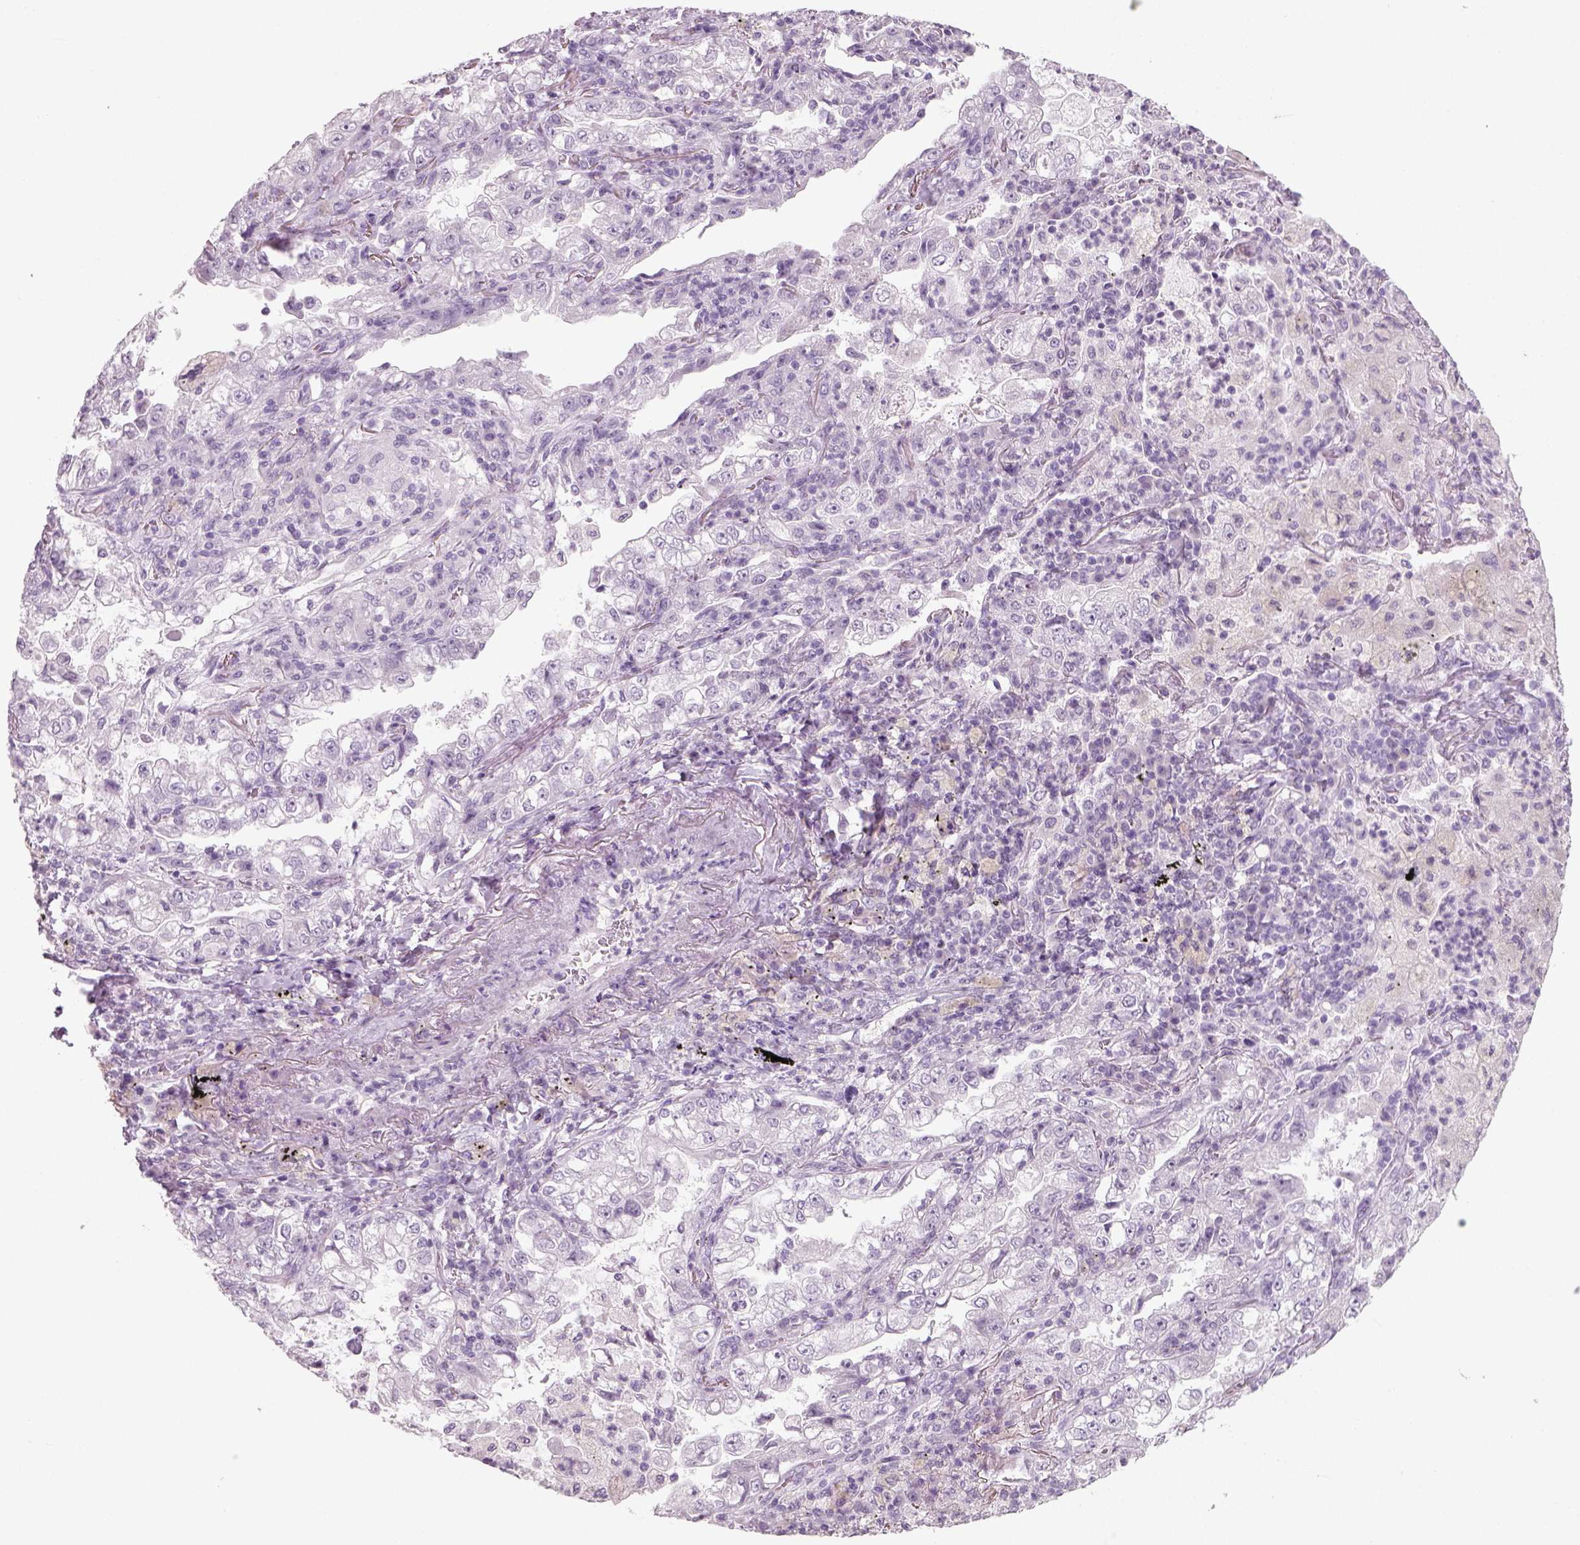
{"staining": {"intensity": "negative", "quantity": "none", "location": "none"}, "tissue": "lung cancer", "cell_type": "Tumor cells", "image_type": "cancer", "snomed": [{"axis": "morphology", "description": "Adenocarcinoma, NOS"}, {"axis": "topography", "description": "Lung"}], "caption": "High power microscopy histopathology image of an IHC photomicrograph of adenocarcinoma (lung), revealing no significant expression in tumor cells.", "gene": "SLC6A2", "patient": {"sex": "female", "age": 73}}